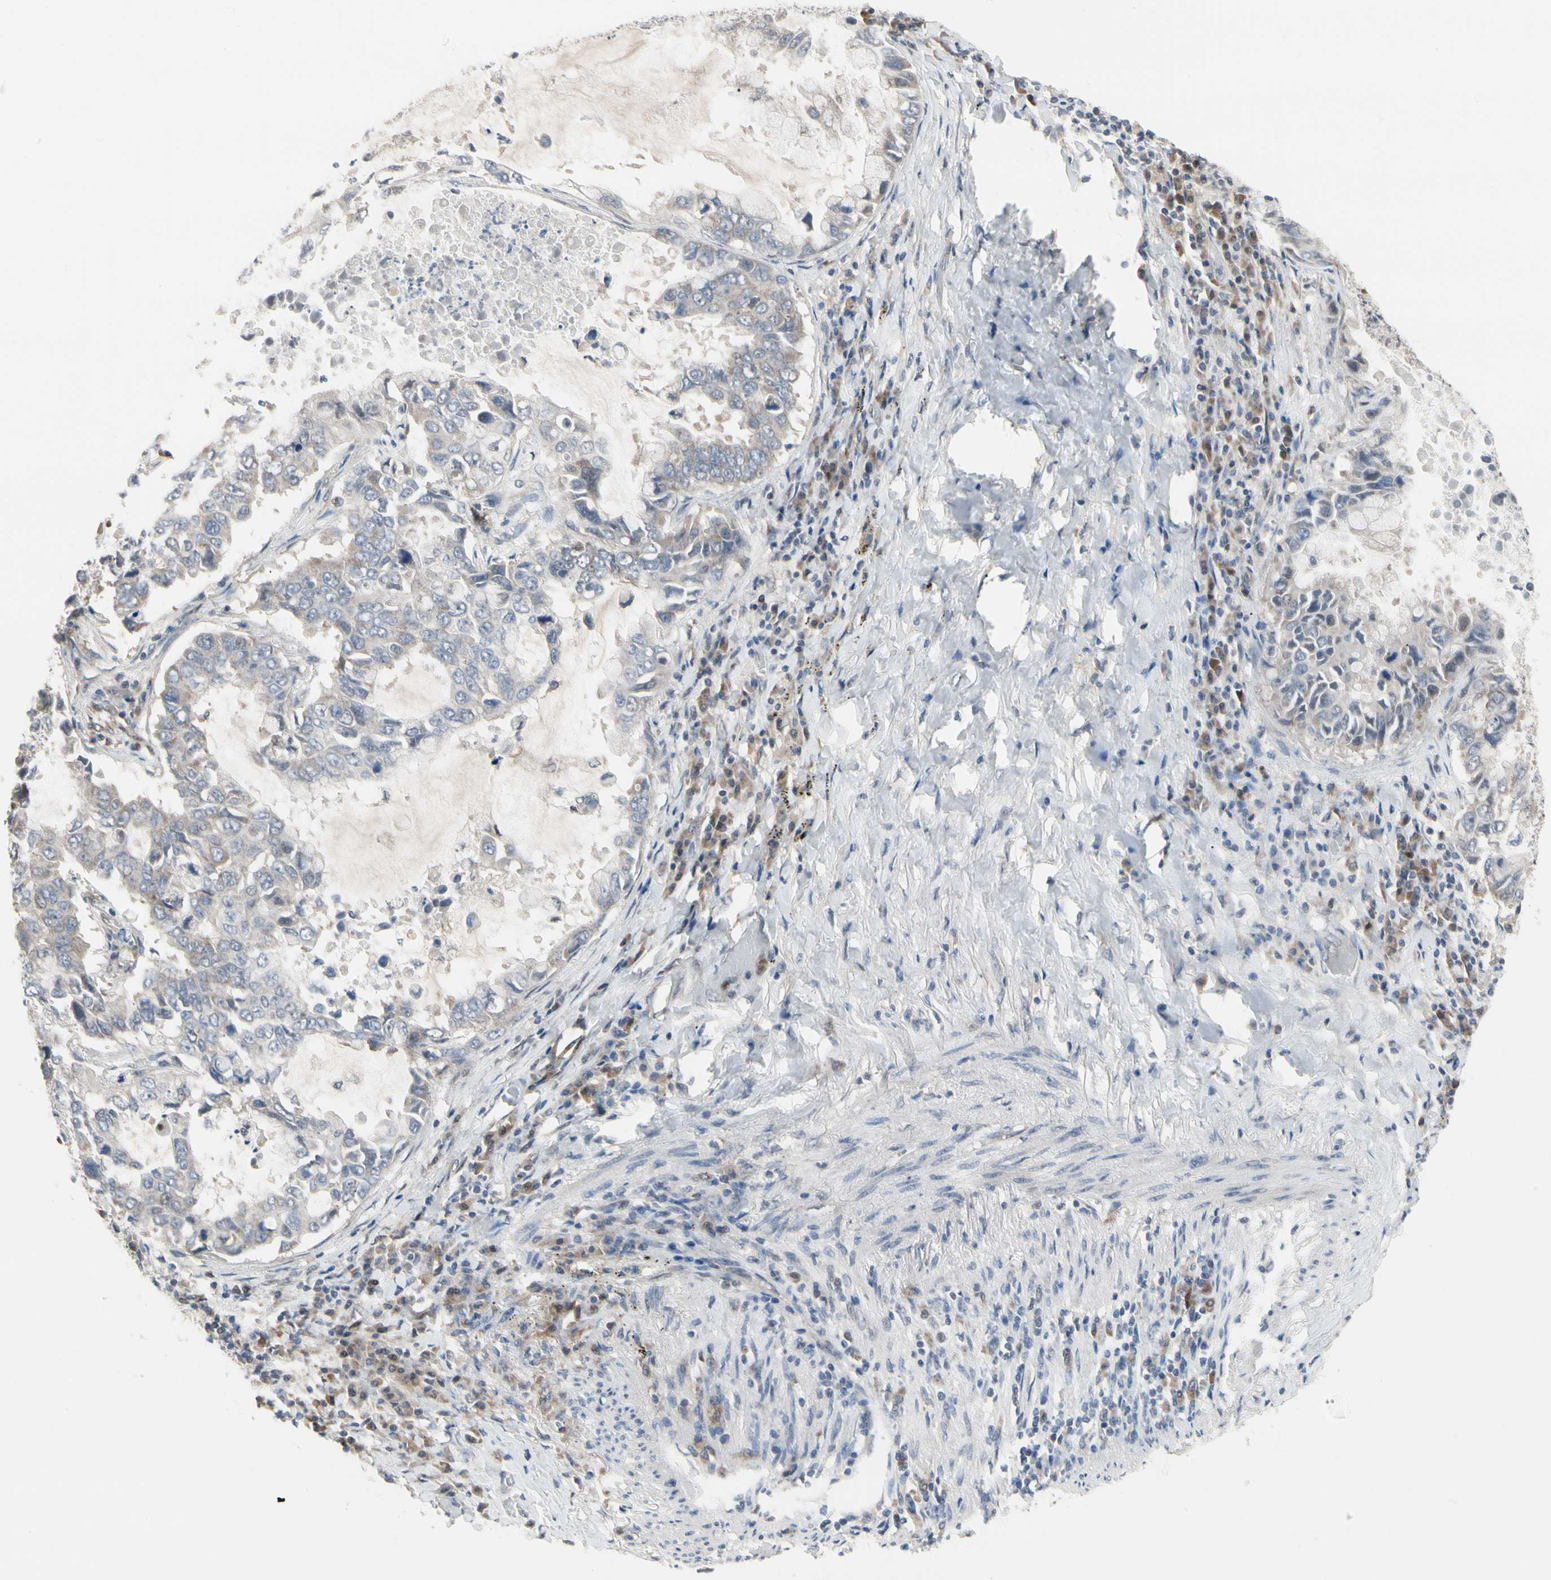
{"staining": {"intensity": "weak", "quantity": "25%-75%", "location": "cytoplasmic/membranous"}, "tissue": "lung cancer", "cell_type": "Tumor cells", "image_type": "cancer", "snomed": [{"axis": "morphology", "description": "Adenocarcinoma, NOS"}, {"axis": "topography", "description": "Lung"}], "caption": "Lung cancer (adenocarcinoma) stained for a protein shows weak cytoplasmic/membranous positivity in tumor cells.", "gene": "CDK5", "patient": {"sex": "male", "age": 64}}